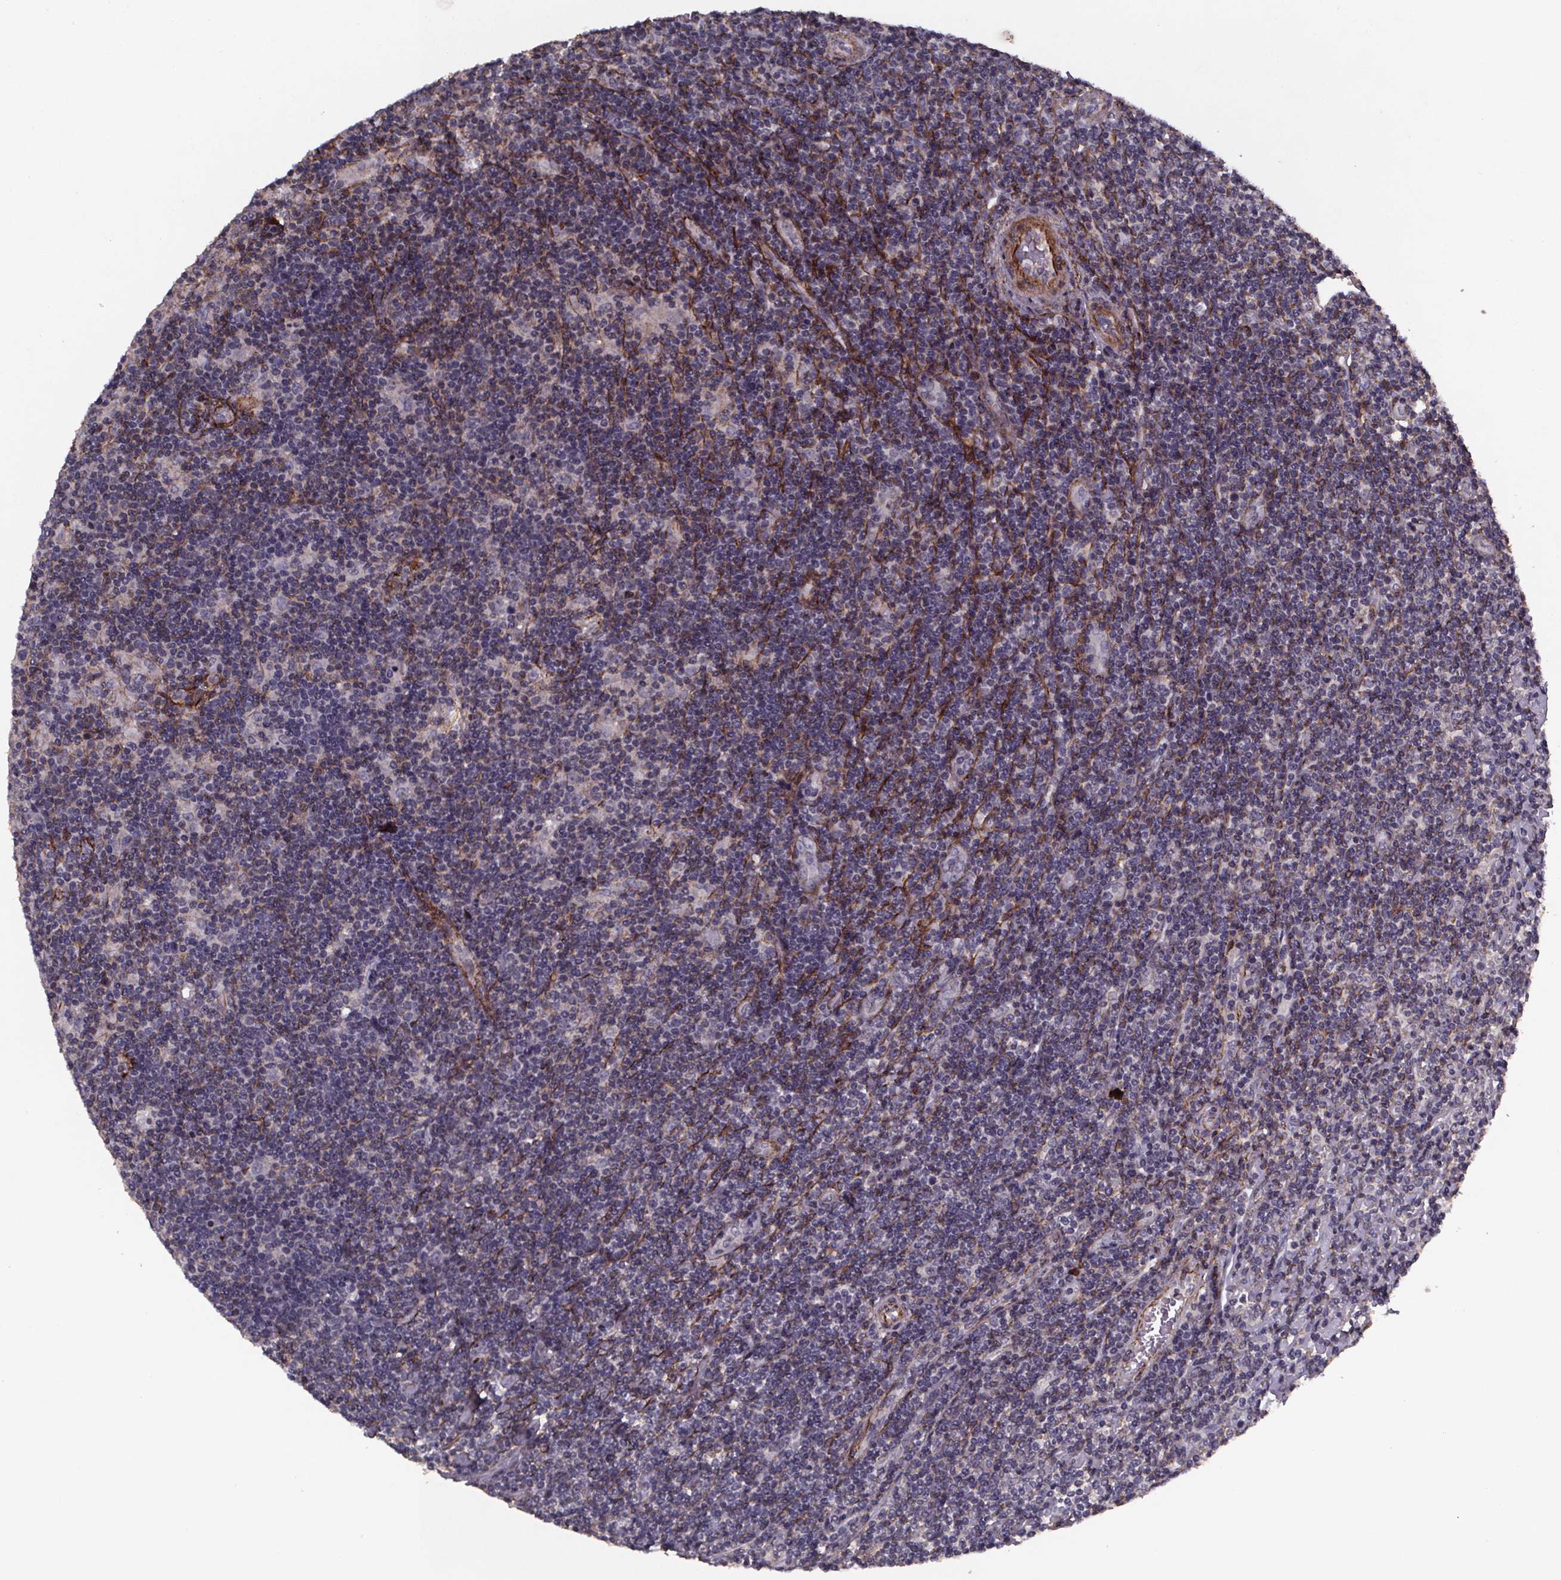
{"staining": {"intensity": "negative", "quantity": "none", "location": "none"}, "tissue": "lymphoma", "cell_type": "Tumor cells", "image_type": "cancer", "snomed": [{"axis": "morphology", "description": "Hodgkin's disease, NOS"}, {"axis": "topography", "description": "Lymph node"}], "caption": "IHC micrograph of neoplastic tissue: Hodgkin's disease stained with DAB (3,3'-diaminobenzidine) demonstrates no significant protein positivity in tumor cells. (Stains: DAB (3,3'-diaminobenzidine) IHC with hematoxylin counter stain, Microscopy: brightfield microscopy at high magnification).", "gene": "PALLD", "patient": {"sex": "male", "age": 40}}